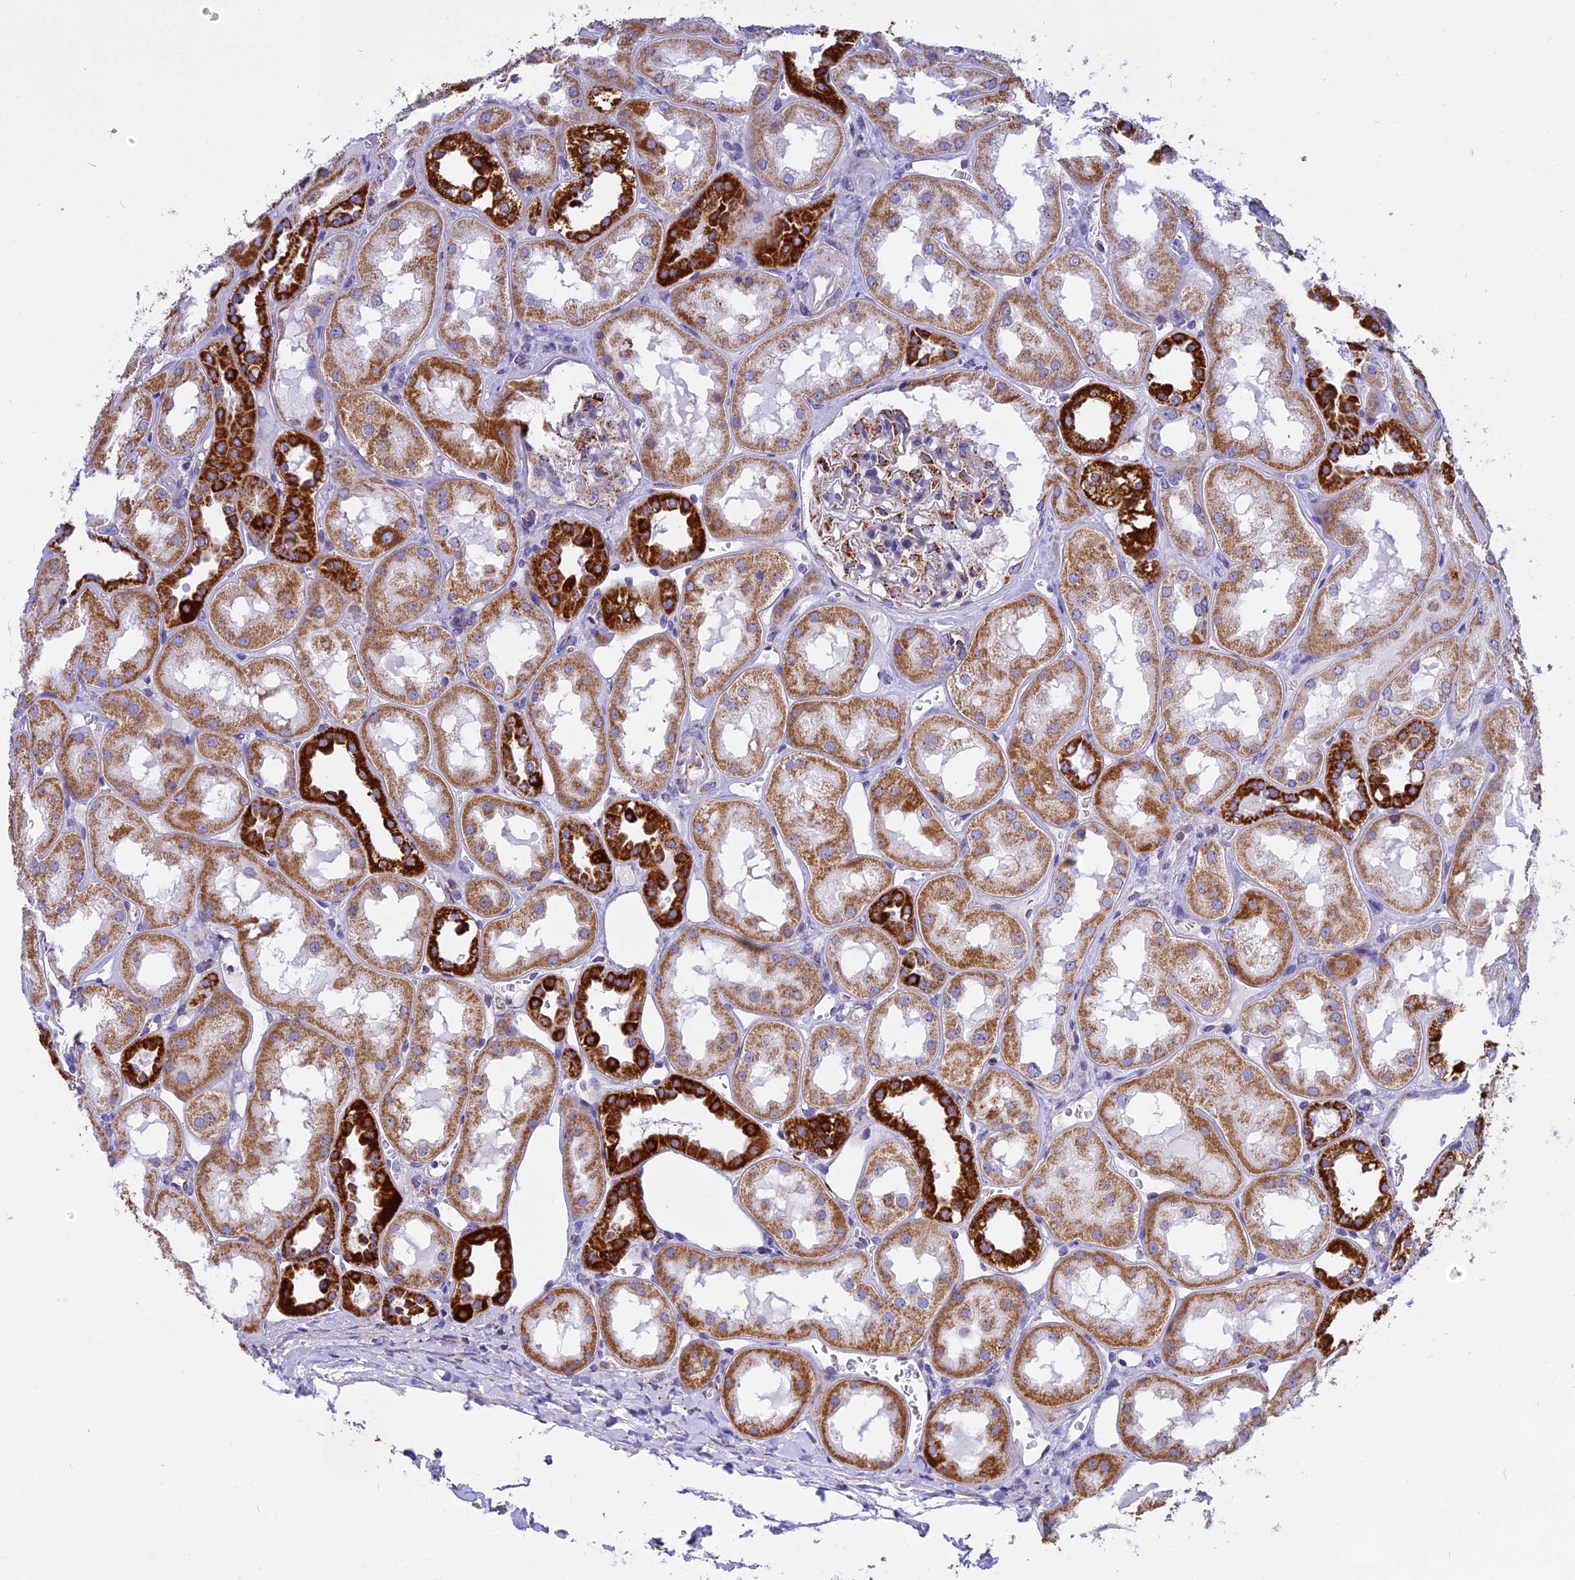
{"staining": {"intensity": "moderate", "quantity": "25%-75%", "location": "cytoplasmic/membranous"}, "tissue": "kidney", "cell_type": "Cells in glomeruli", "image_type": "normal", "snomed": [{"axis": "morphology", "description": "Normal tissue, NOS"}, {"axis": "topography", "description": "Kidney"}], "caption": "Unremarkable kidney reveals moderate cytoplasmic/membranous expression in approximately 25%-75% of cells in glomeruli Using DAB (brown) and hematoxylin (blue) stains, captured at high magnification using brightfield microscopy..", "gene": "VDAC2", "patient": {"sex": "male", "age": 70}}